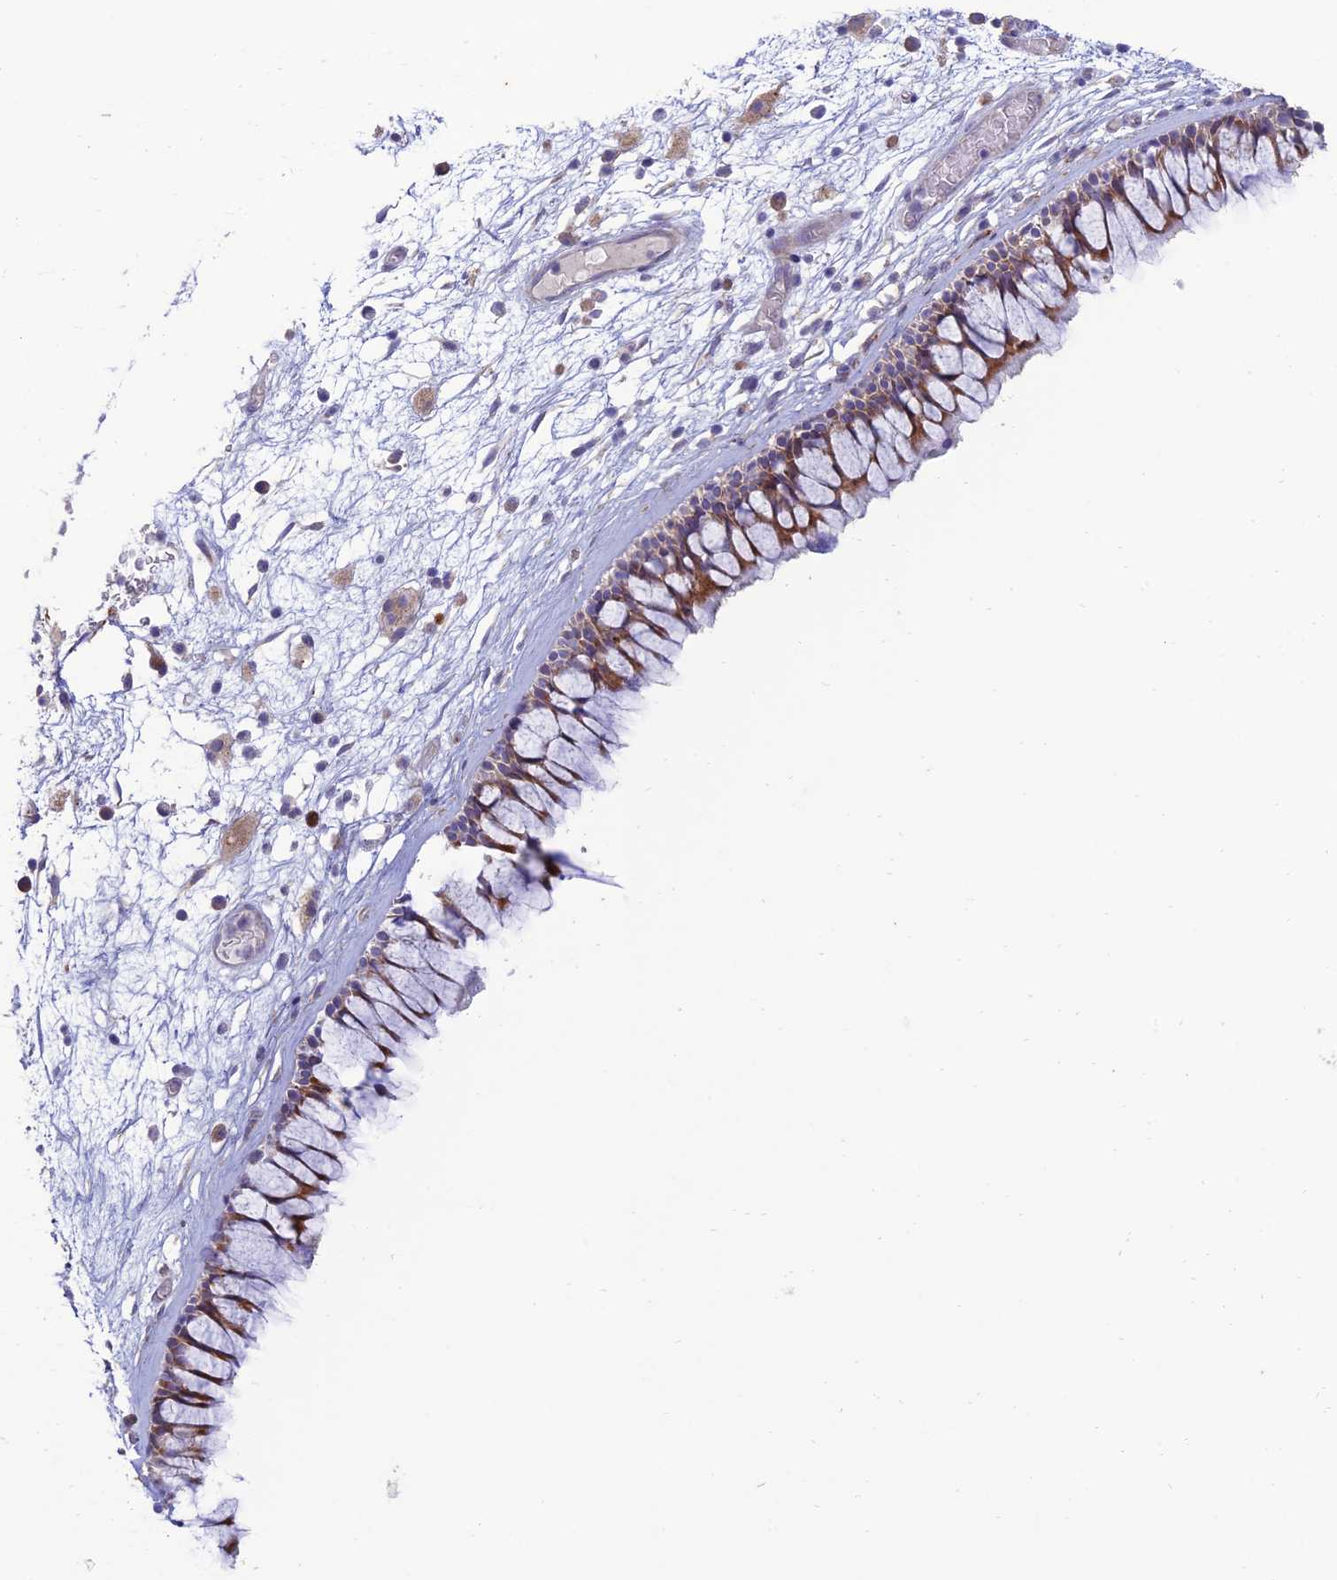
{"staining": {"intensity": "moderate", "quantity": "<25%", "location": "cytoplasmic/membranous"}, "tissue": "nasopharynx", "cell_type": "Respiratory epithelial cells", "image_type": "normal", "snomed": [{"axis": "morphology", "description": "Normal tissue, NOS"}, {"axis": "morphology", "description": "Inflammation, NOS"}, {"axis": "morphology", "description": "Malignant melanoma, Metastatic site"}, {"axis": "topography", "description": "Nasopharynx"}], "caption": "A brown stain shows moderate cytoplasmic/membranous staining of a protein in respiratory epithelial cells of normal human nasopharynx. The protein is stained brown, and the nuclei are stained in blue (DAB (3,3'-diaminobenzidine) IHC with brightfield microscopy, high magnification).", "gene": "RCN3", "patient": {"sex": "male", "age": 70}}